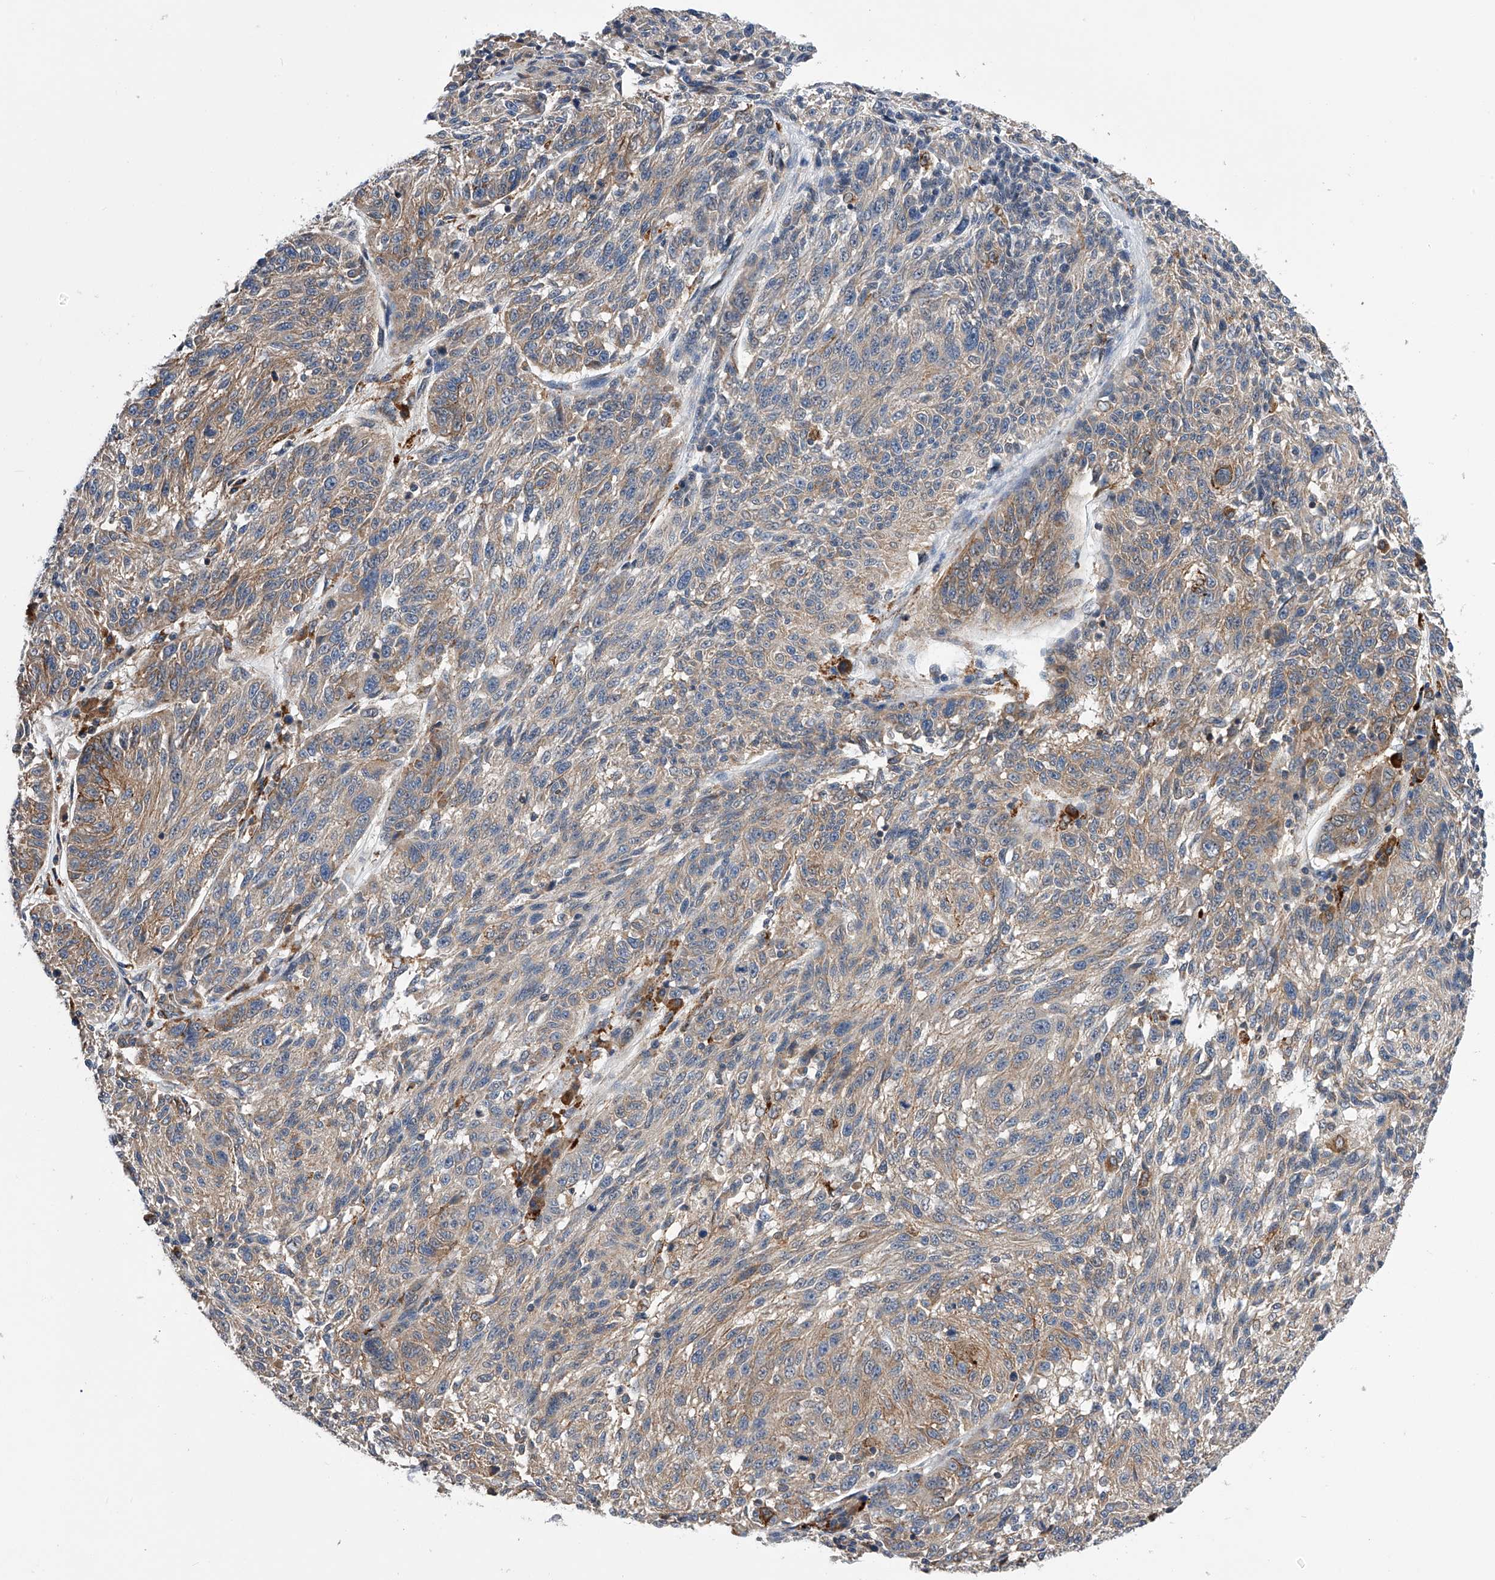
{"staining": {"intensity": "weak", "quantity": "25%-75%", "location": "cytoplasmic/membranous"}, "tissue": "melanoma", "cell_type": "Tumor cells", "image_type": "cancer", "snomed": [{"axis": "morphology", "description": "Malignant melanoma, NOS"}, {"axis": "topography", "description": "Skin"}], "caption": "A brown stain labels weak cytoplasmic/membranous staining of a protein in human malignant melanoma tumor cells. (DAB (3,3'-diaminobenzidine) IHC, brown staining for protein, blue staining for nuclei).", "gene": "SPOCK1", "patient": {"sex": "male", "age": 53}}